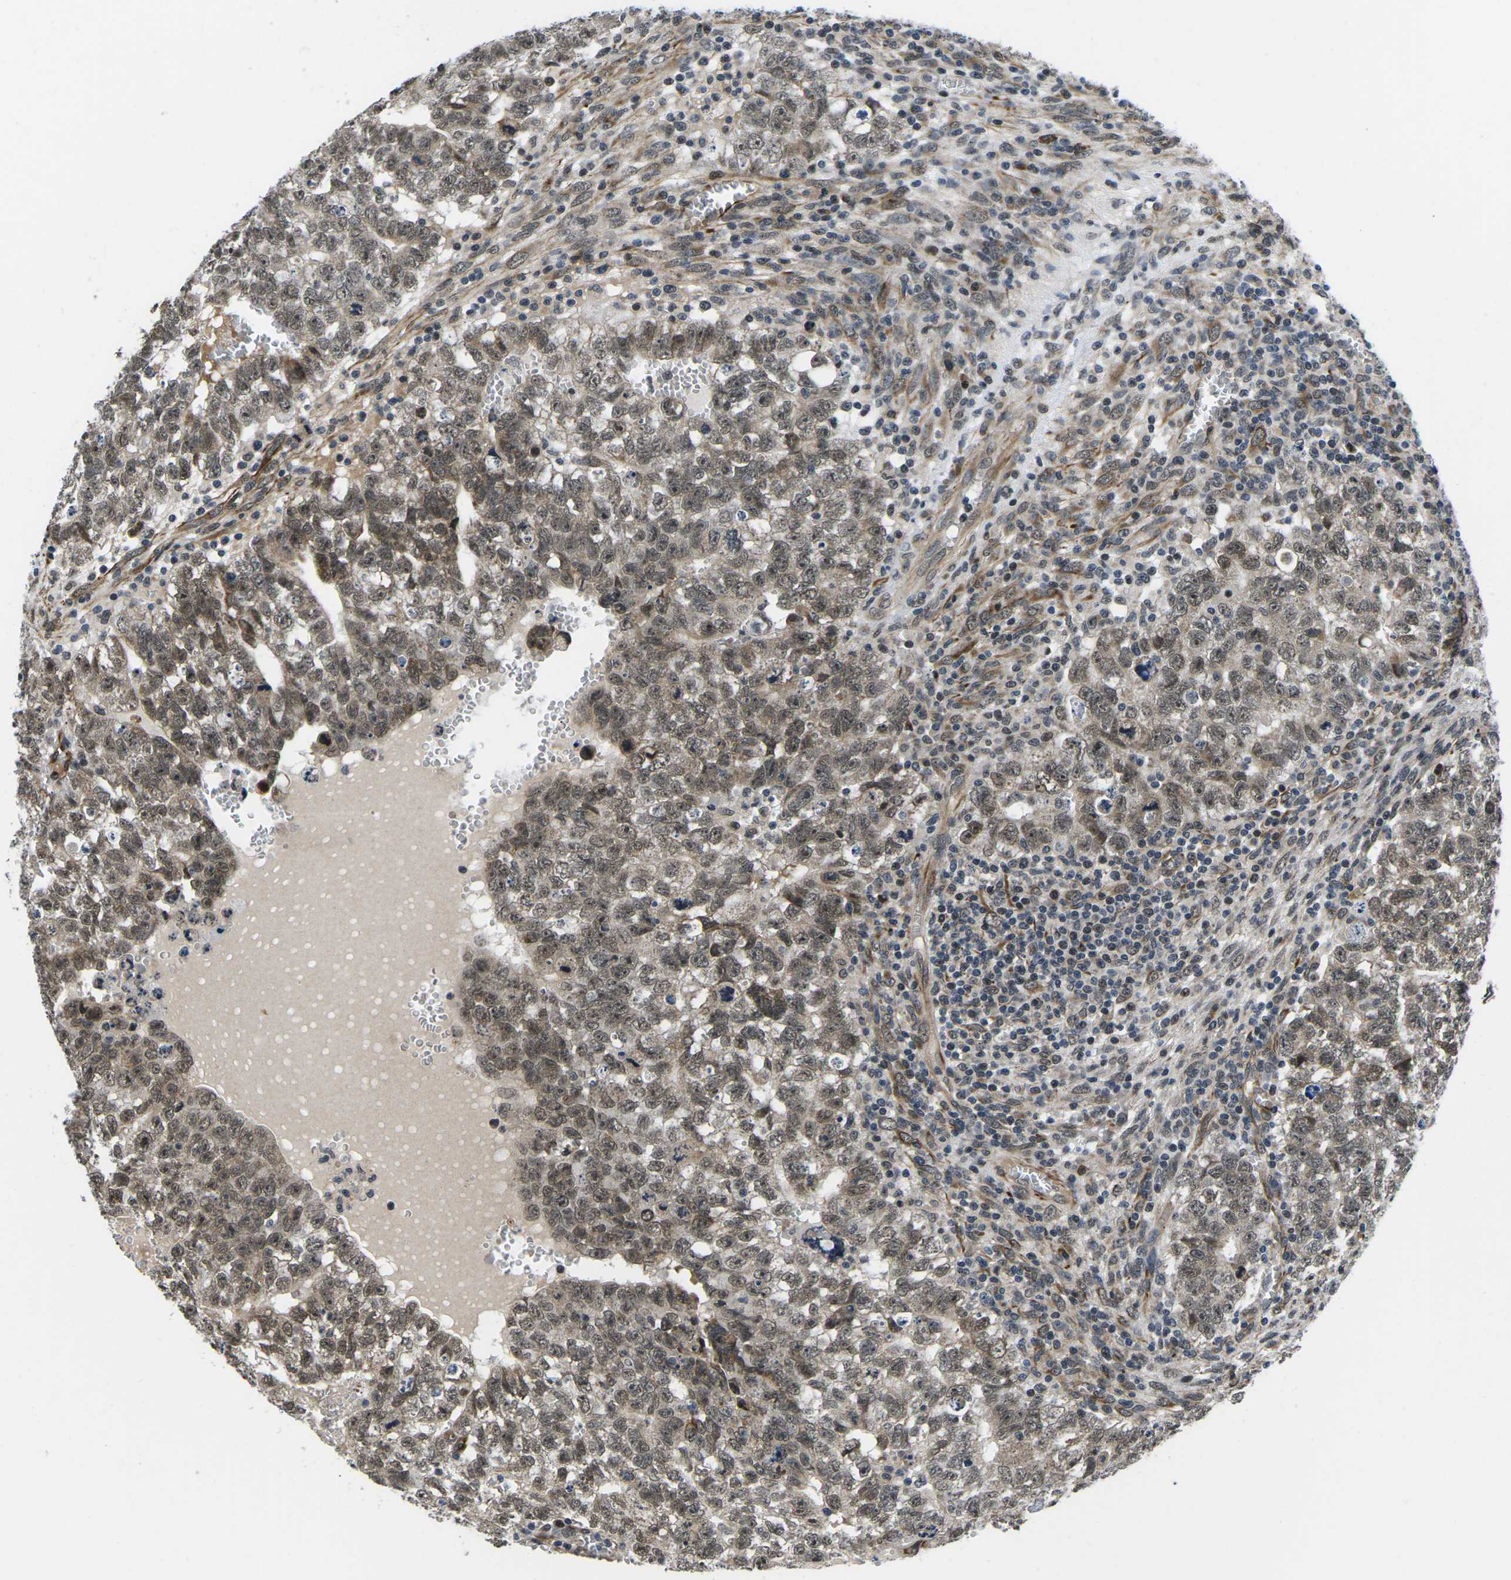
{"staining": {"intensity": "weak", "quantity": ">75%", "location": "cytoplasmic/membranous,nuclear"}, "tissue": "testis cancer", "cell_type": "Tumor cells", "image_type": "cancer", "snomed": [{"axis": "morphology", "description": "Seminoma, NOS"}, {"axis": "morphology", "description": "Carcinoma, Embryonal, NOS"}, {"axis": "topography", "description": "Testis"}], "caption": "Immunohistochemistry (DAB (3,3'-diaminobenzidine)) staining of testis cancer shows weak cytoplasmic/membranous and nuclear protein positivity in about >75% of tumor cells. The staining was performed using DAB (3,3'-diaminobenzidine) to visualize the protein expression in brown, while the nuclei were stained in blue with hematoxylin (Magnification: 20x).", "gene": "CCNE1", "patient": {"sex": "male", "age": 38}}